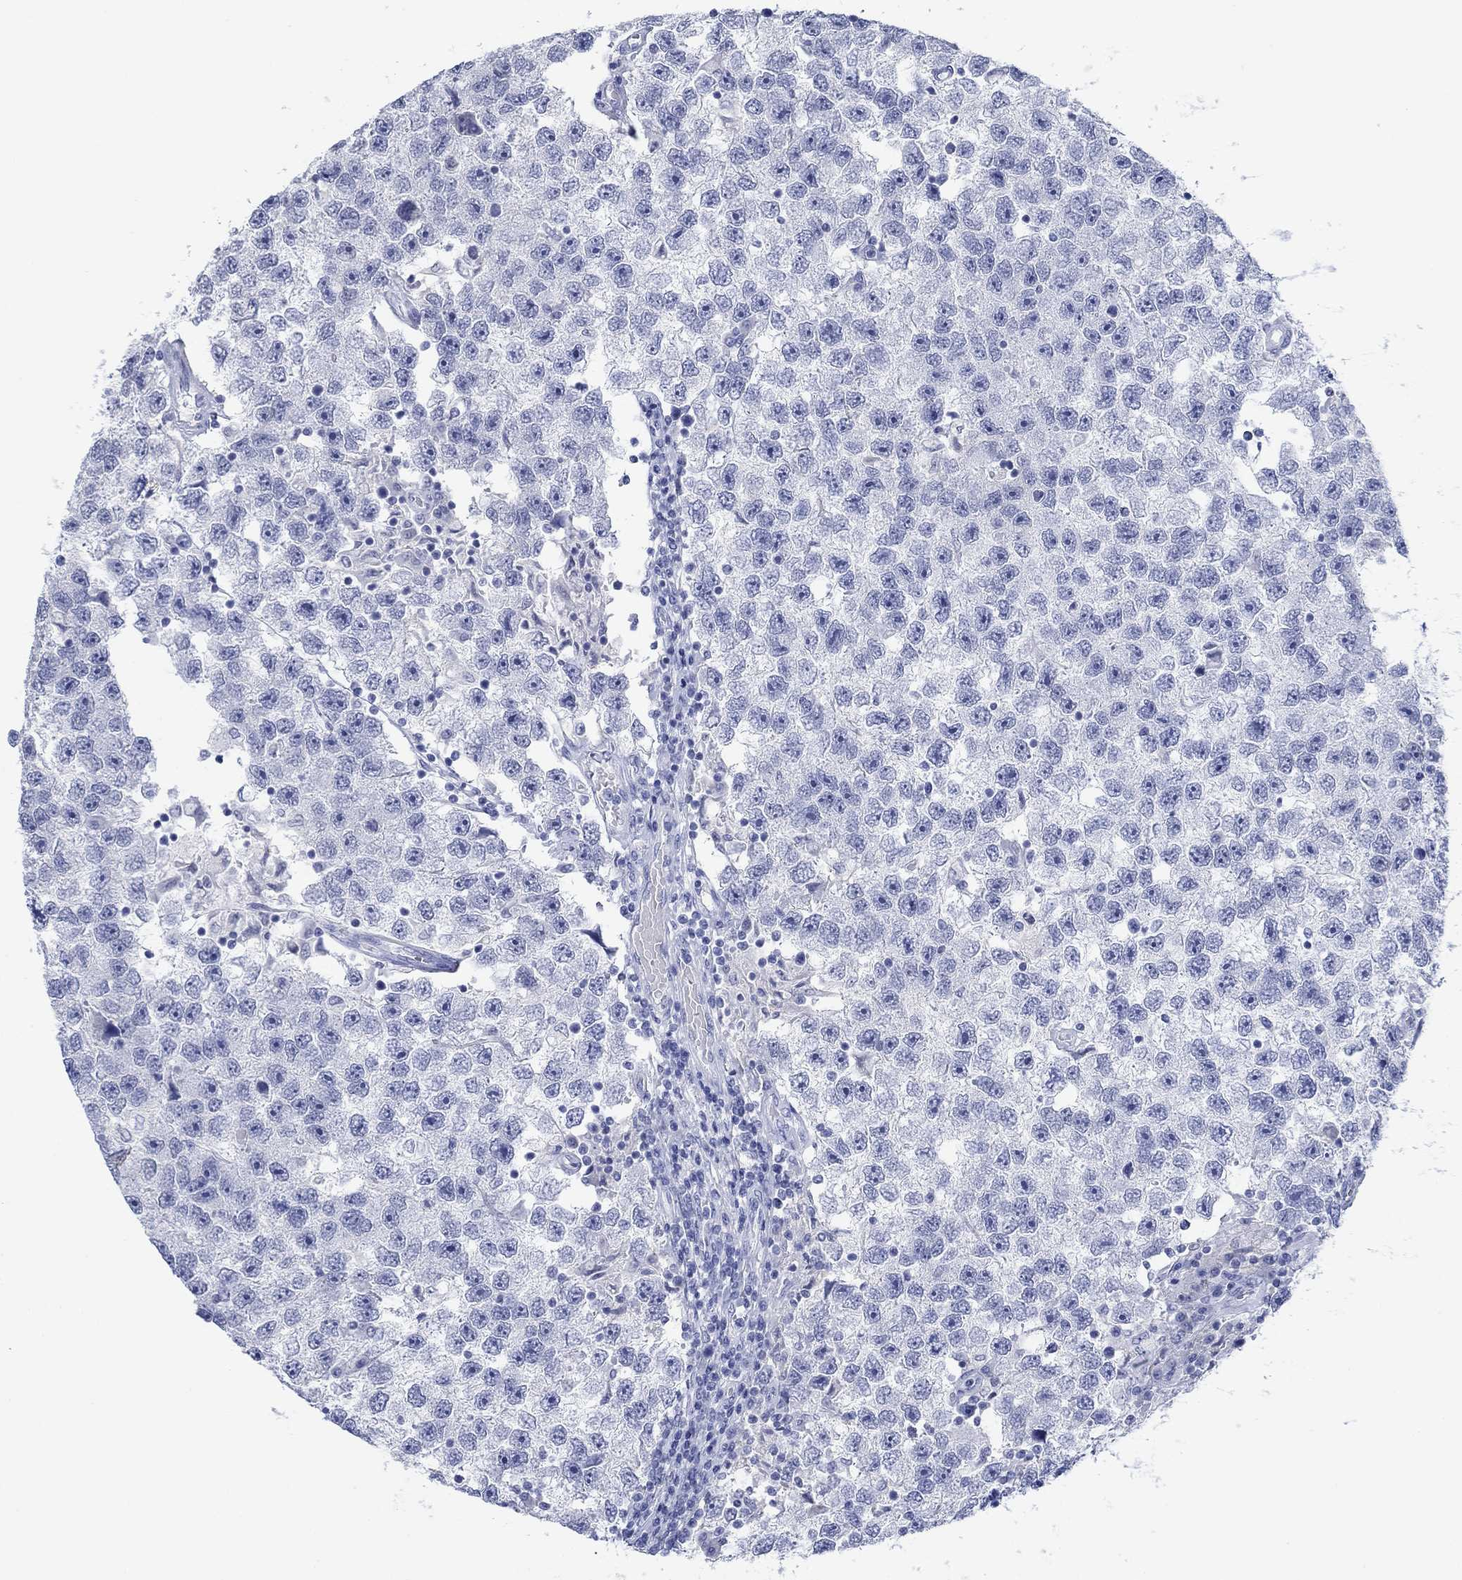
{"staining": {"intensity": "negative", "quantity": "none", "location": "none"}, "tissue": "testis cancer", "cell_type": "Tumor cells", "image_type": "cancer", "snomed": [{"axis": "morphology", "description": "Seminoma, NOS"}, {"axis": "topography", "description": "Testis"}], "caption": "Tumor cells are negative for protein expression in human testis cancer. (DAB (3,3'-diaminobenzidine) immunohistochemistry (IHC), high magnification).", "gene": "PDYN", "patient": {"sex": "male", "age": 26}}